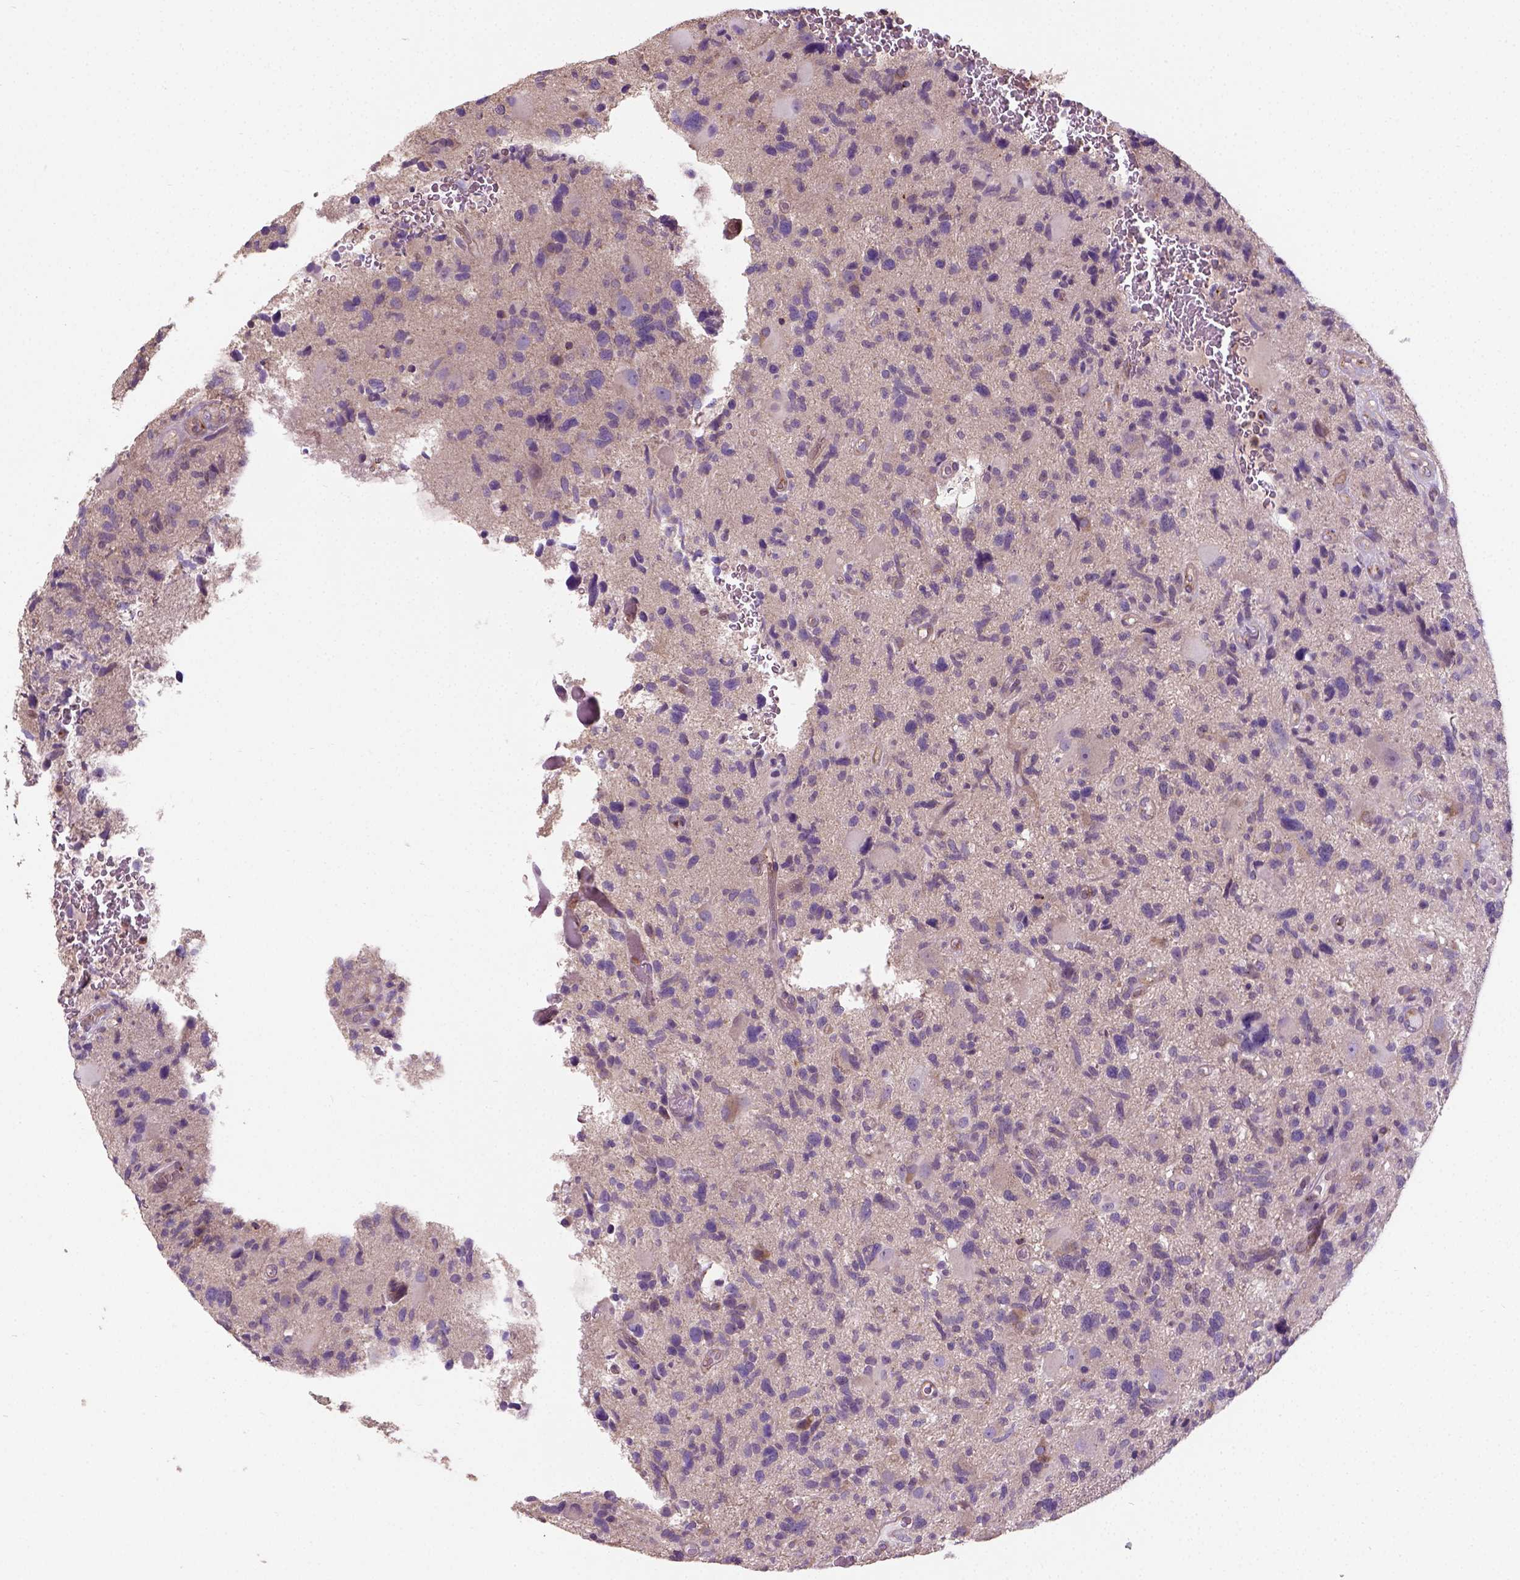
{"staining": {"intensity": "moderate", "quantity": "<25%", "location": "cytoplasmic/membranous"}, "tissue": "glioma", "cell_type": "Tumor cells", "image_type": "cancer", "snomed": [{"axis": "morphology", "description": "Glioma, malignant, High grade"}, {"axis": "topography", "description": "Brain"}], "caption": "Approximately <25% of tumor cells in glioma display moderate cytoplasmic/membranous protein expression as visualized by brown immunohistochemical staining.", "gene": "CRACR2A", "patient": {"sex": "male", "age": 49}}